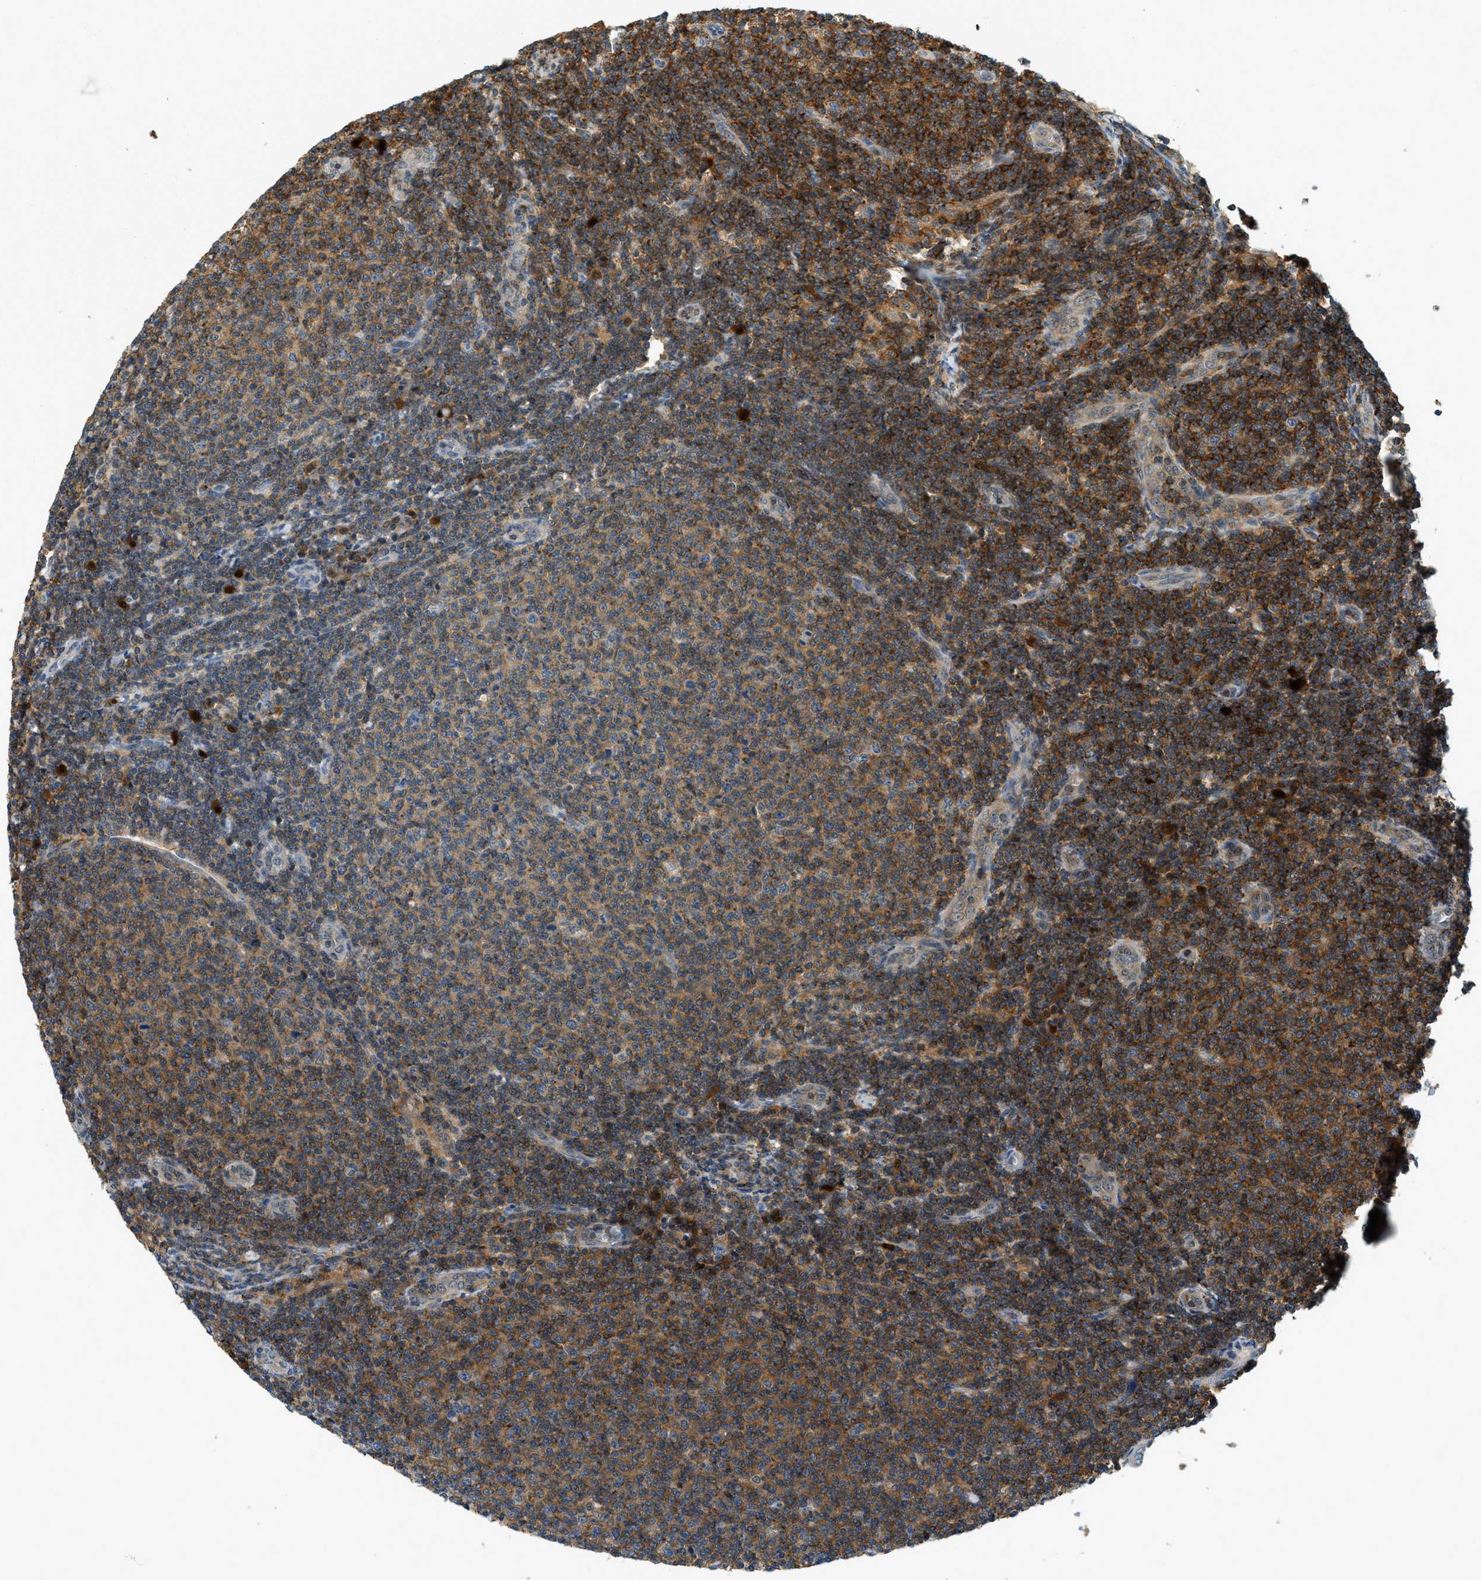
{"staining": {"intensity": "strong", "quantity": ">75%", "location": "cytoplasmic/membranous"}, "tissue": "lymphoma", "cell_type": "Tumor cells", "image_type": "cancer", "snomed": [{"axis": "morphology", "description": "Malignant lymphoma, non-Hodgkin's type, Low grade"}, {"axis": "topography", "description": "Lymph node"}], "caption": "Immunohistochemistry (DAB) staining of lymphoma reveals strong cytoplasmic/membranous protein staining in about >75% of tumor cells.", "gene": "GMPPB", "patient": {"sex": "male", "age": 66}}